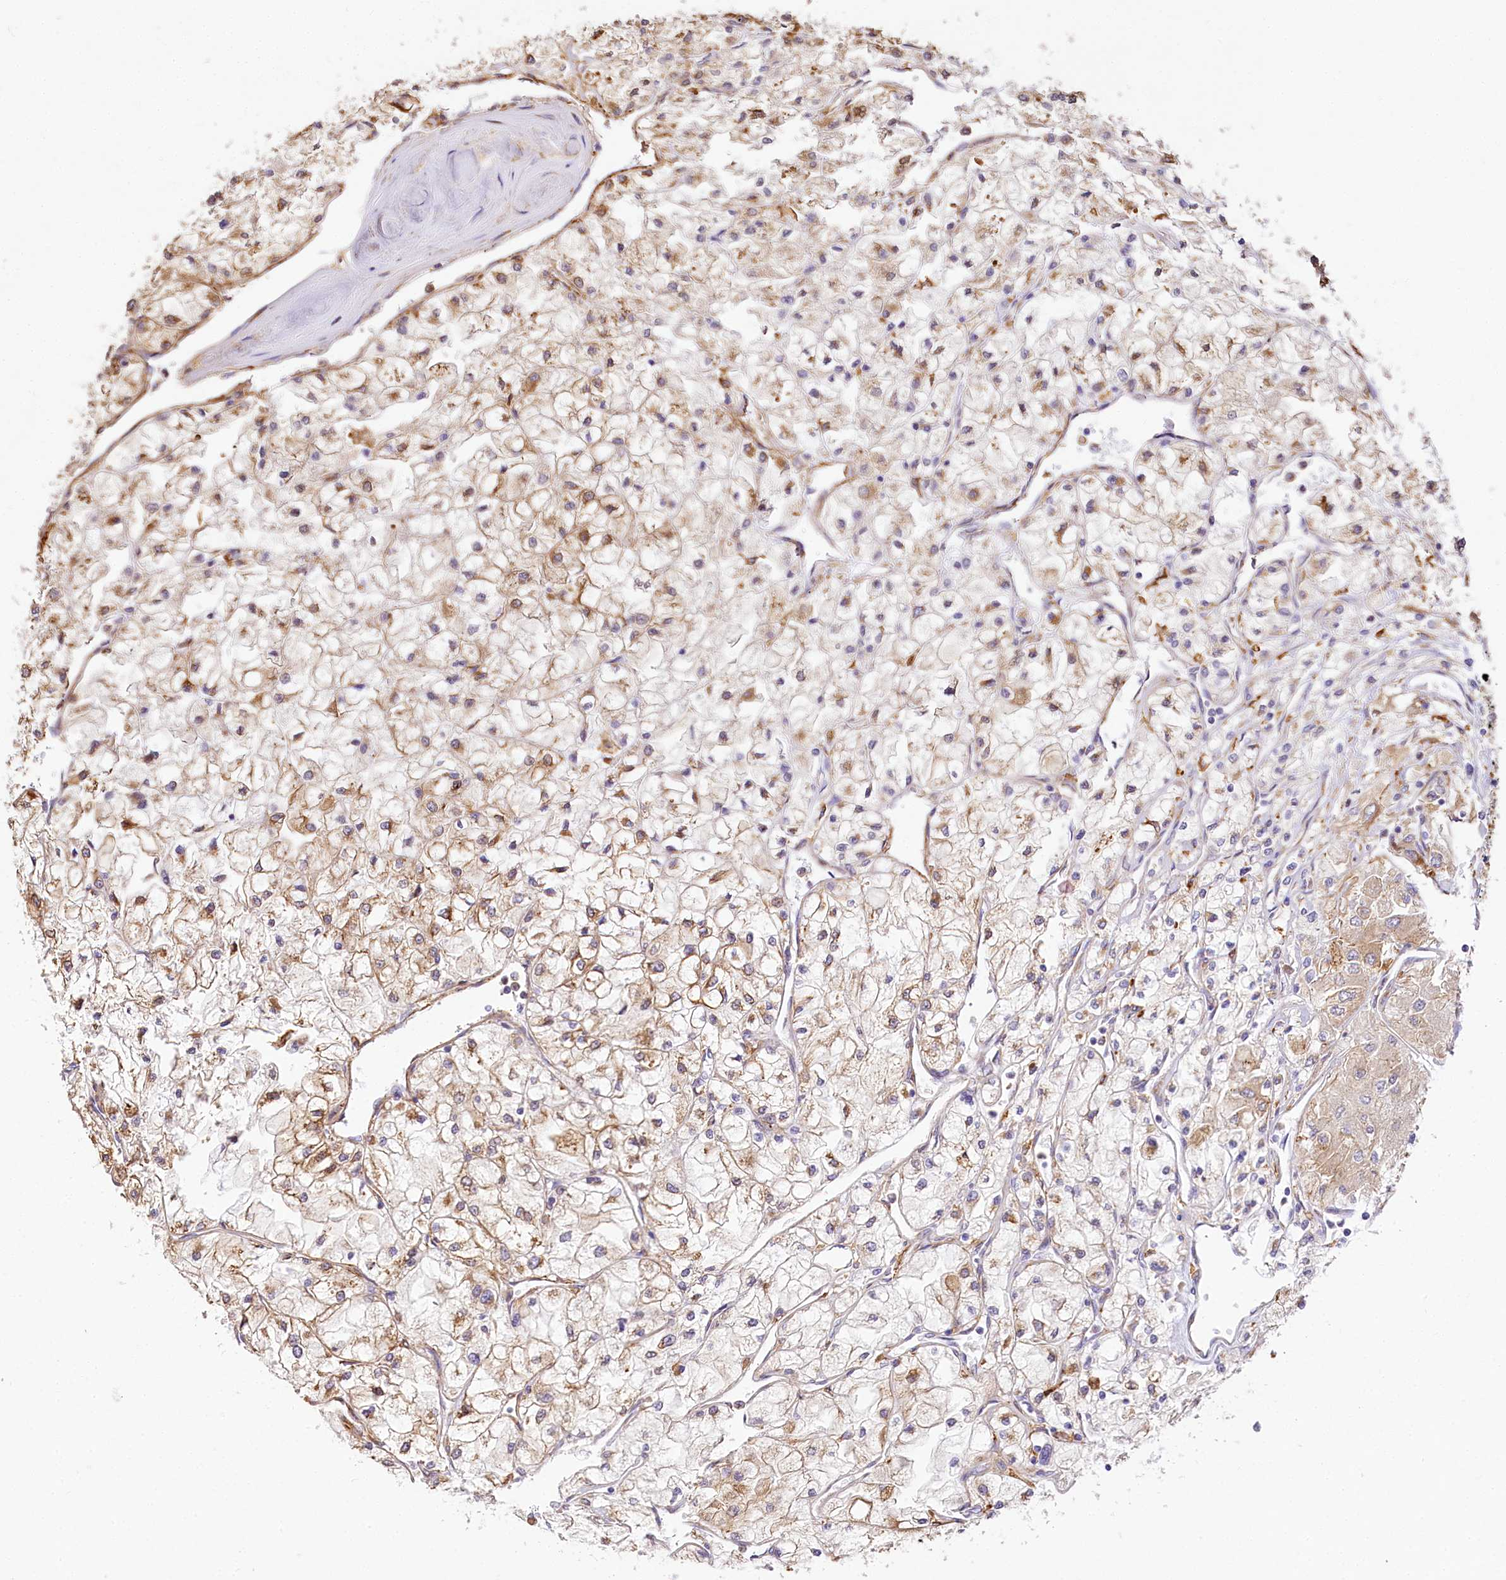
{"staining": {"intensity": "moderate", "quantity": ">75%", "location": "cytoplasmic/membranous"}, "tissue": "renal cancer", "cell_type": "Tumor cells", "image_type": "cancer", "snomed": [{"axis": "morphology", "description": "Adenocarcinoma, NOS"}, {"axis": "topography", "description": "Kidney"}], "caption": "An image of renal cancer (adenocarcinoma) stained for a protein reveals moderate cytoplasmic/membranous brown staining in tumor cells.", "gene": "PPIP5K2", "patient": {"sex": "male", "age": 80}}